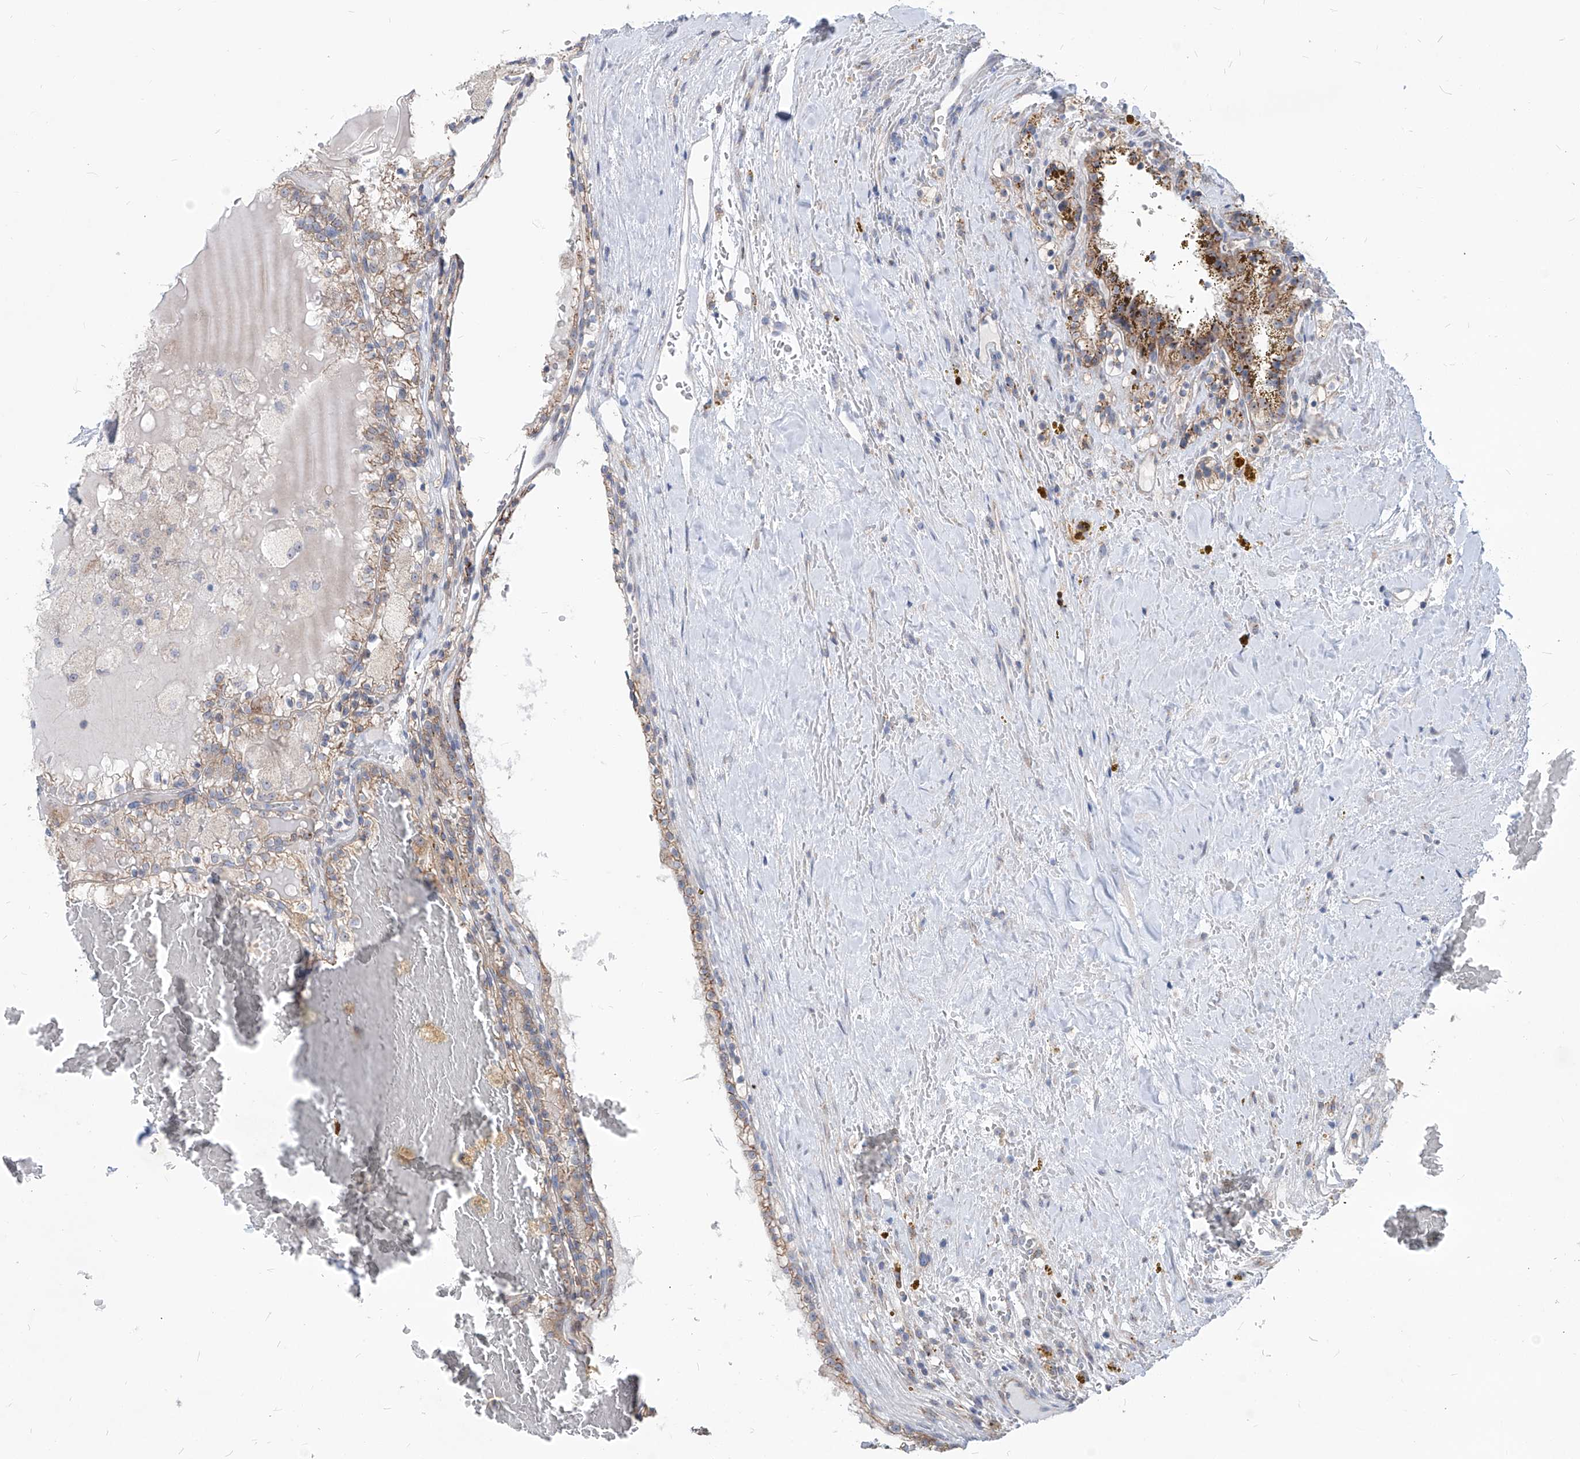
{"staining": {"intensity": "weak", "quantity": ">75%", "location": "cytoplasmic/membranous"}, "tissue": "renal cancer", "cell_type": "Tumor cells", "image_type": "cancer", "snomed": [{"axis": "morphology", "description": "Adenocarcinoma, NOS"}, {"axis": "topography", "description": "Kidney"}], "caption": "Weak cytoplasmic/membranous protein expression is identified in about >75% of tumor cells in renal cancer (adenocarcinoma).", "gene": "AGPS", "patient": {"sex": "female", "age": 56}}